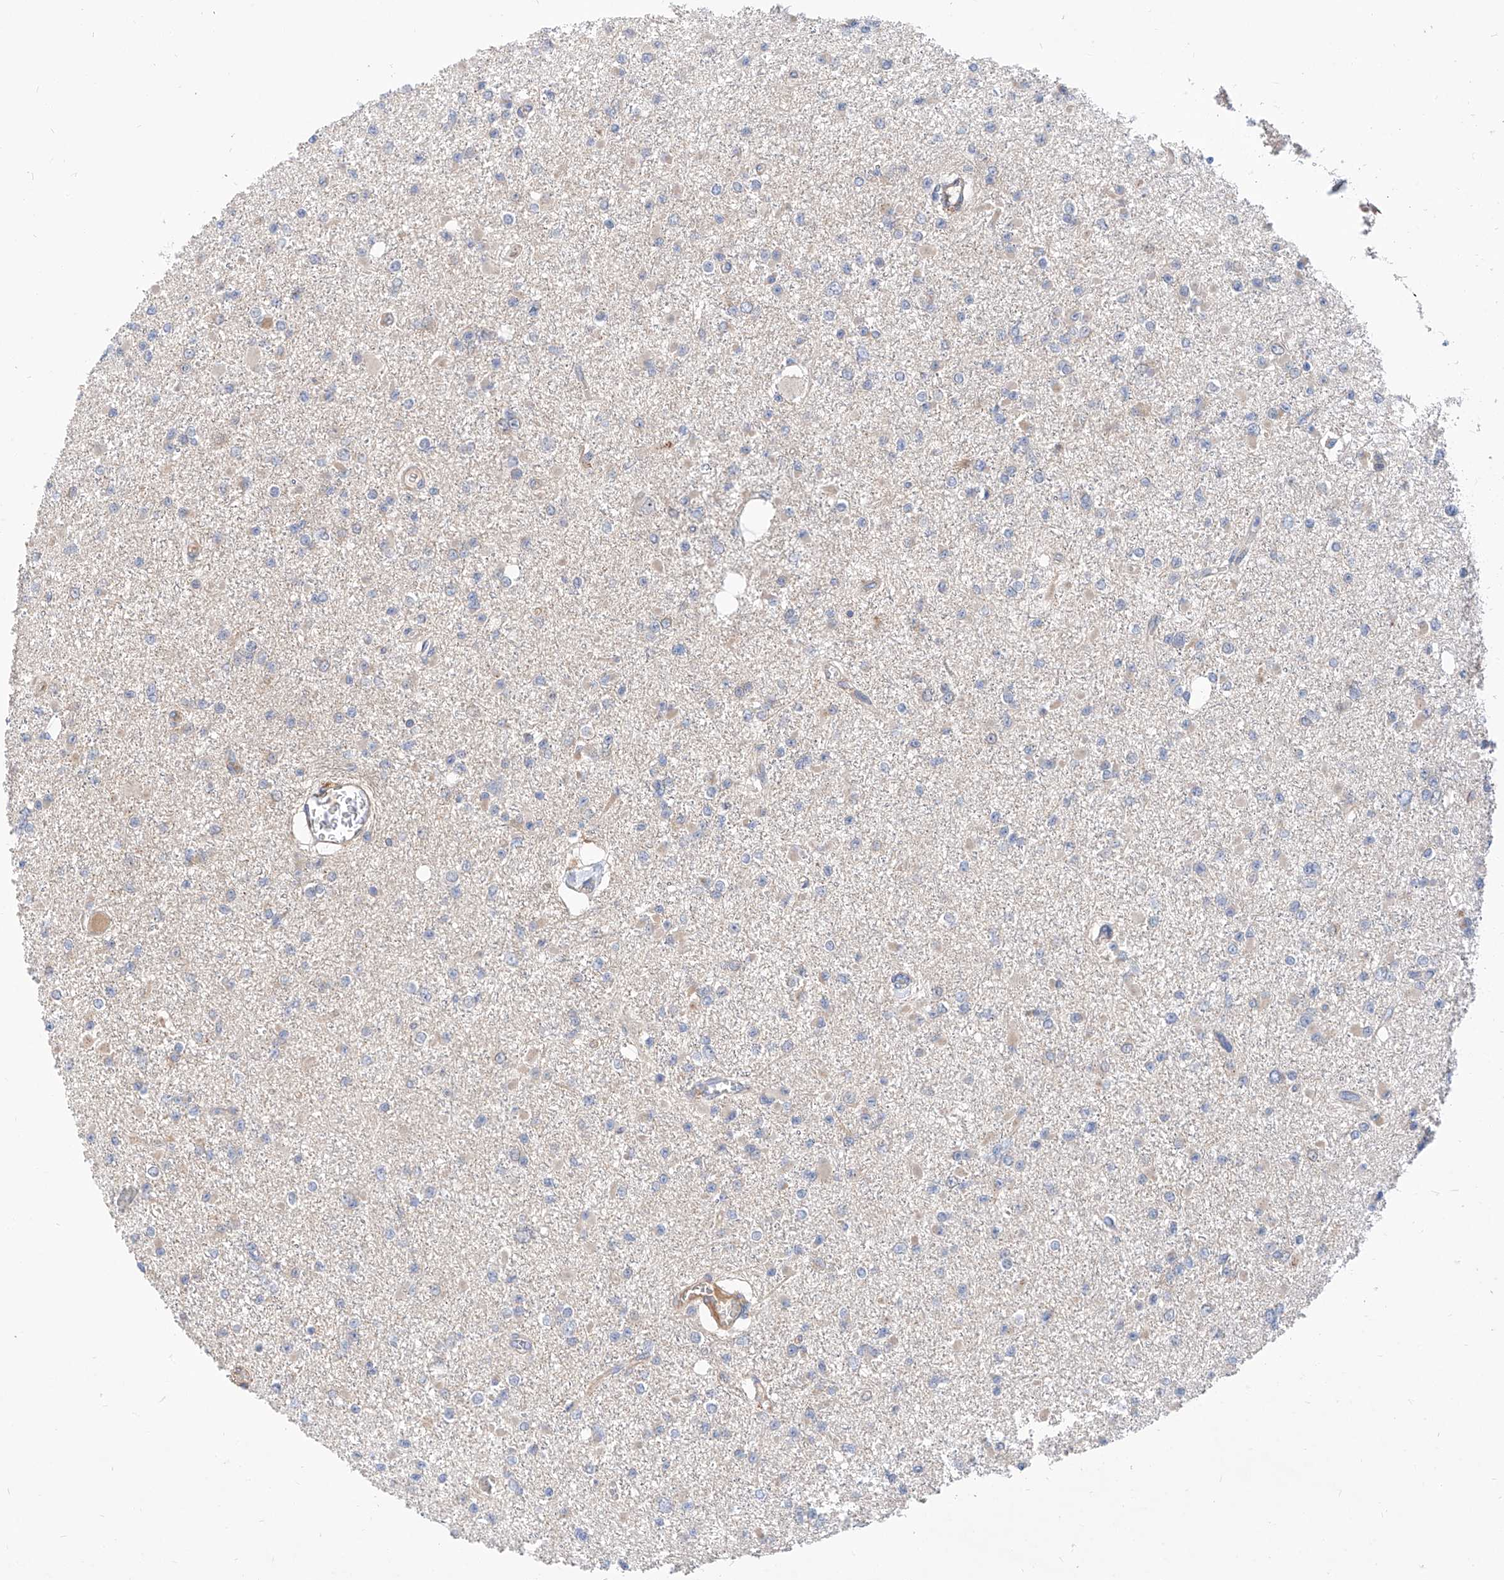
{"staining": {"intensity": "negative", "quantity": "none", "location": "none"}, "tissue": "glioma", "cell_type": "Tumor cells", "image_type": "cancer", "snomed": [{"axis": "morphology", "description": "Glioma, malignant, Low grade"}, {"axis": "topography", "description": "Brain"}], "caption": "A high-resolution histopathology image shows immunohistochemistry staining of malignant low-grade glioma, which reveals no significant staining in tumor cells.", "gene": "MAGEE2", "patient": {"sex": "female", "age": 22}}